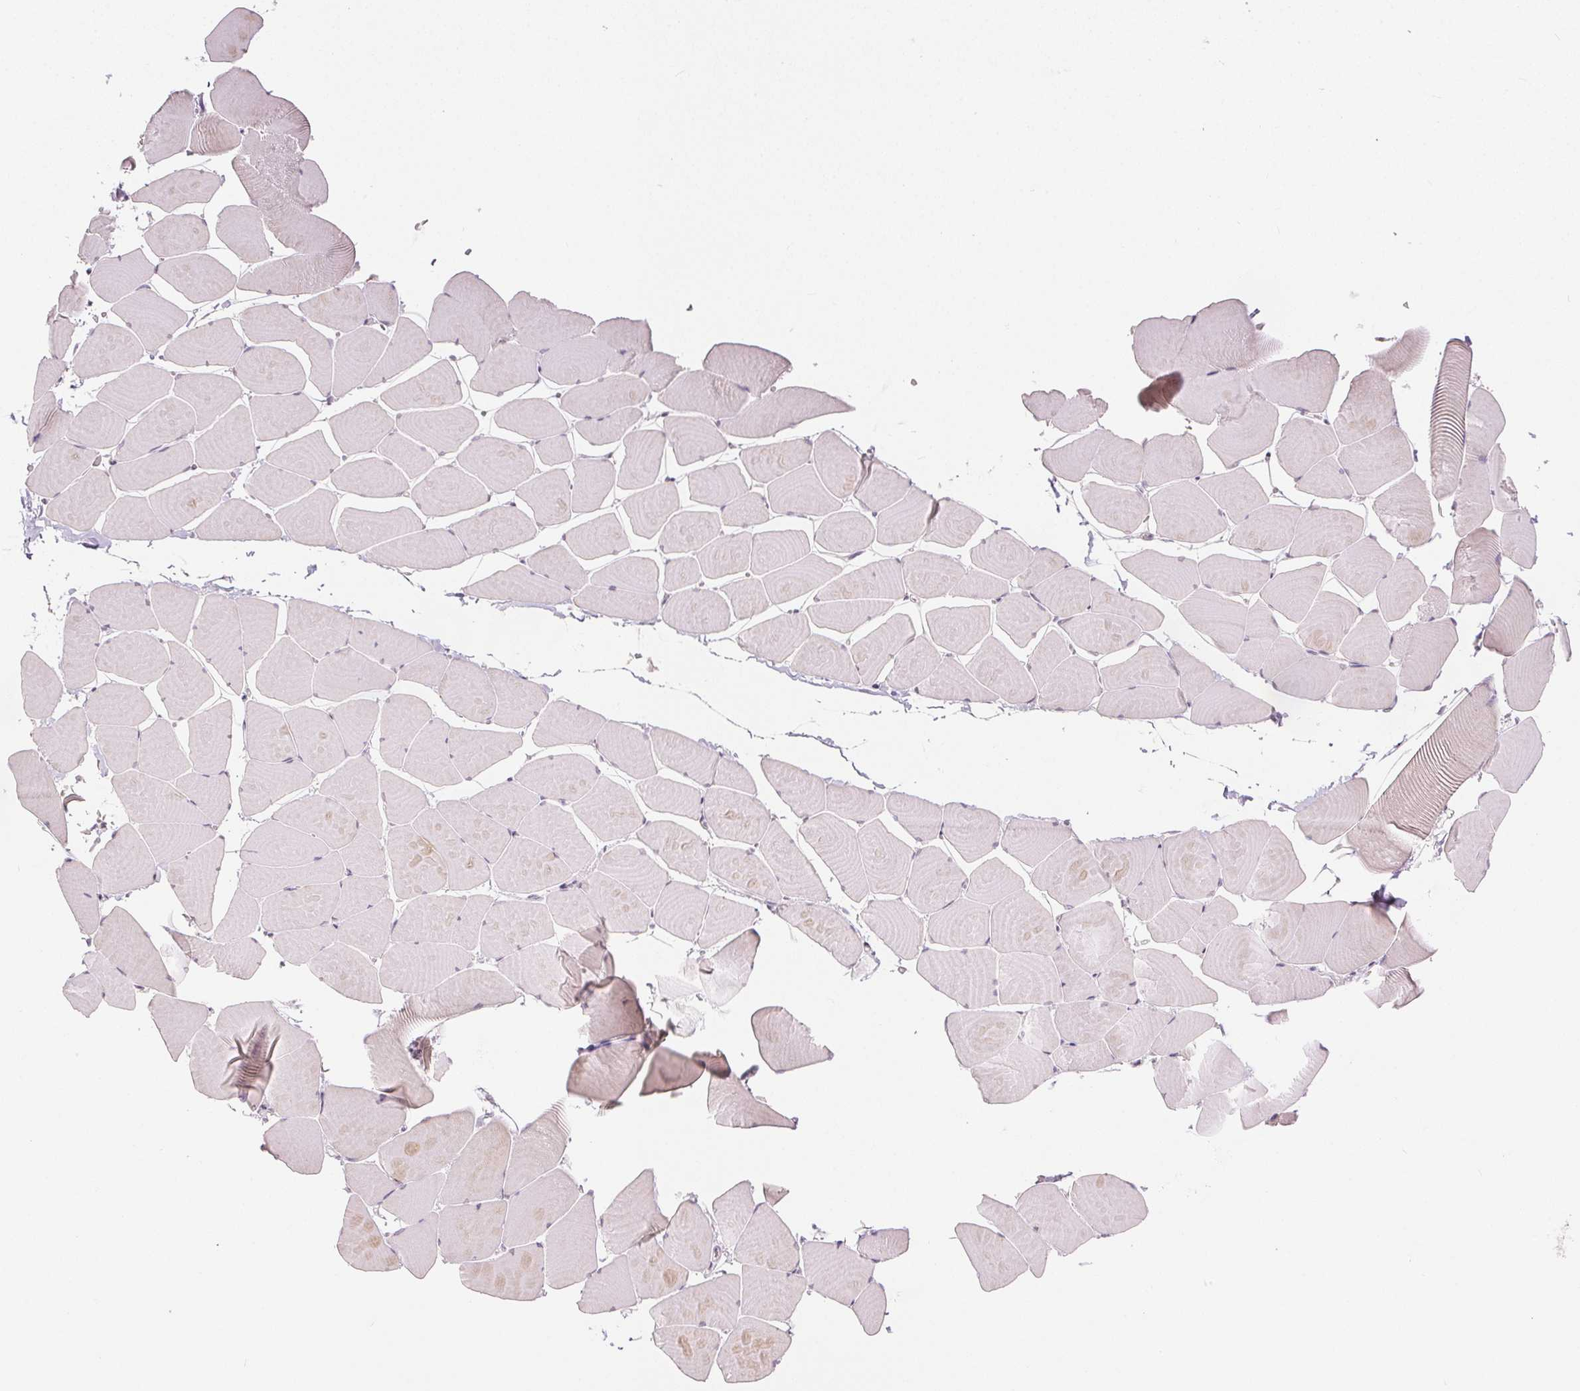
{"staining": {"intensity": "negative", "quantity": "none", "location": "none"}, "tissue": "skeletal muscle", "cell_type": "Myocytes", "image_type": "normal", "snomed": [{"axis": "morphology", "description": "Normal tissue, NOS"}, {"axis": "topography", "description": "Skeletal muscle"}], "caption": "The immunohistochemistry (IHC) histopathology image has no significant staining in myocytes of skeletal muscle.", "gene": "ANLN", "patient": {"sex": "male", "age": 25}}